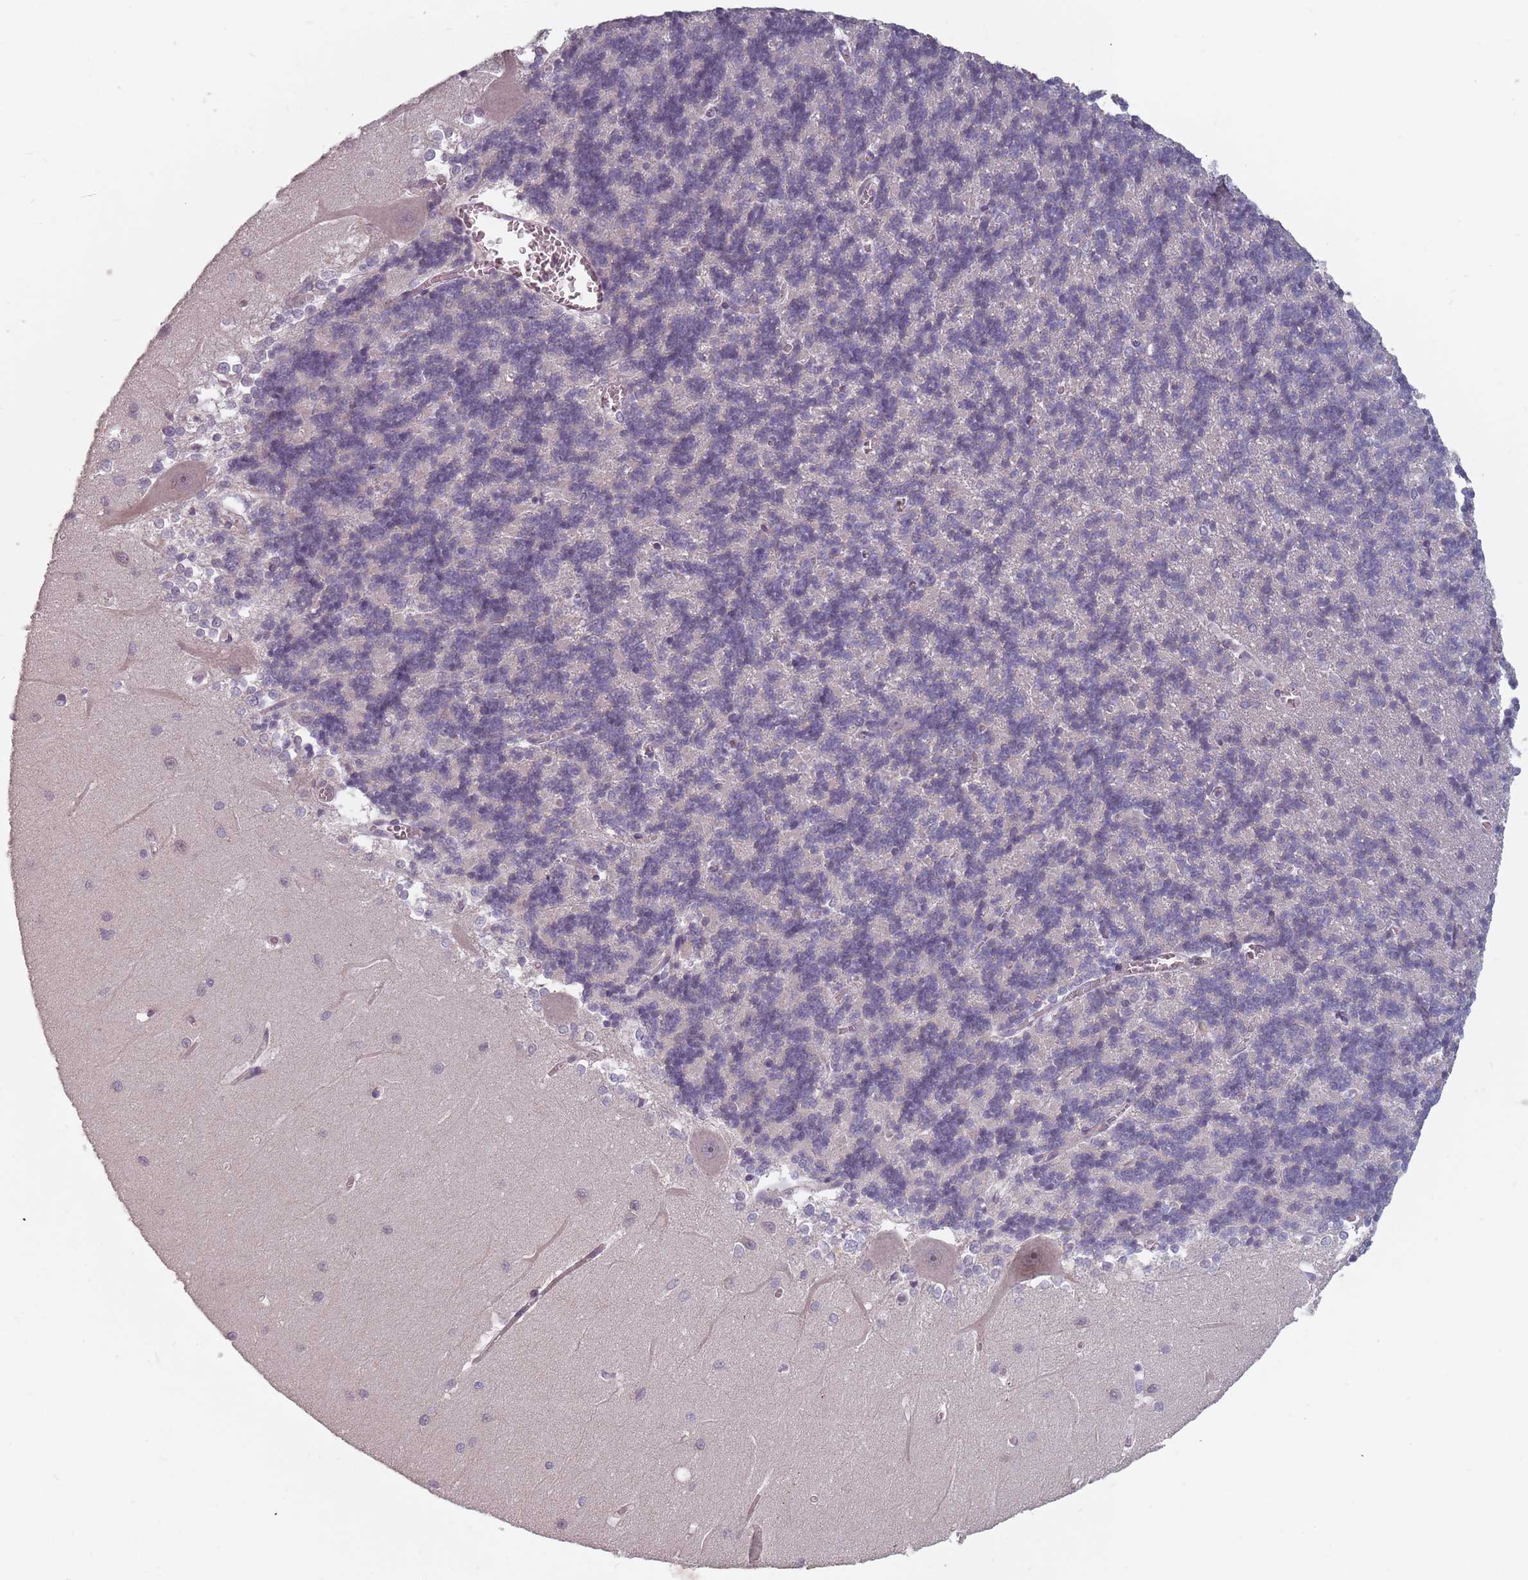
{"staining": {"intensity": "negative", "quantity": "none", "location": "none"}, "tissue": "cerebellum", "cell_type": "Cells in granular layer", "image_type": "normal", "snomed": [{"axis": "morphology", "description": "Normal tissue, NOS"}, {"axis": "topography", "description": "Cerebellum"}], "caption": "The histopathology image shows no staining of cells in granular layer in normal cerebellum.", "gene": "ADAL", "patient": {"sex": "male", "age": 37}}